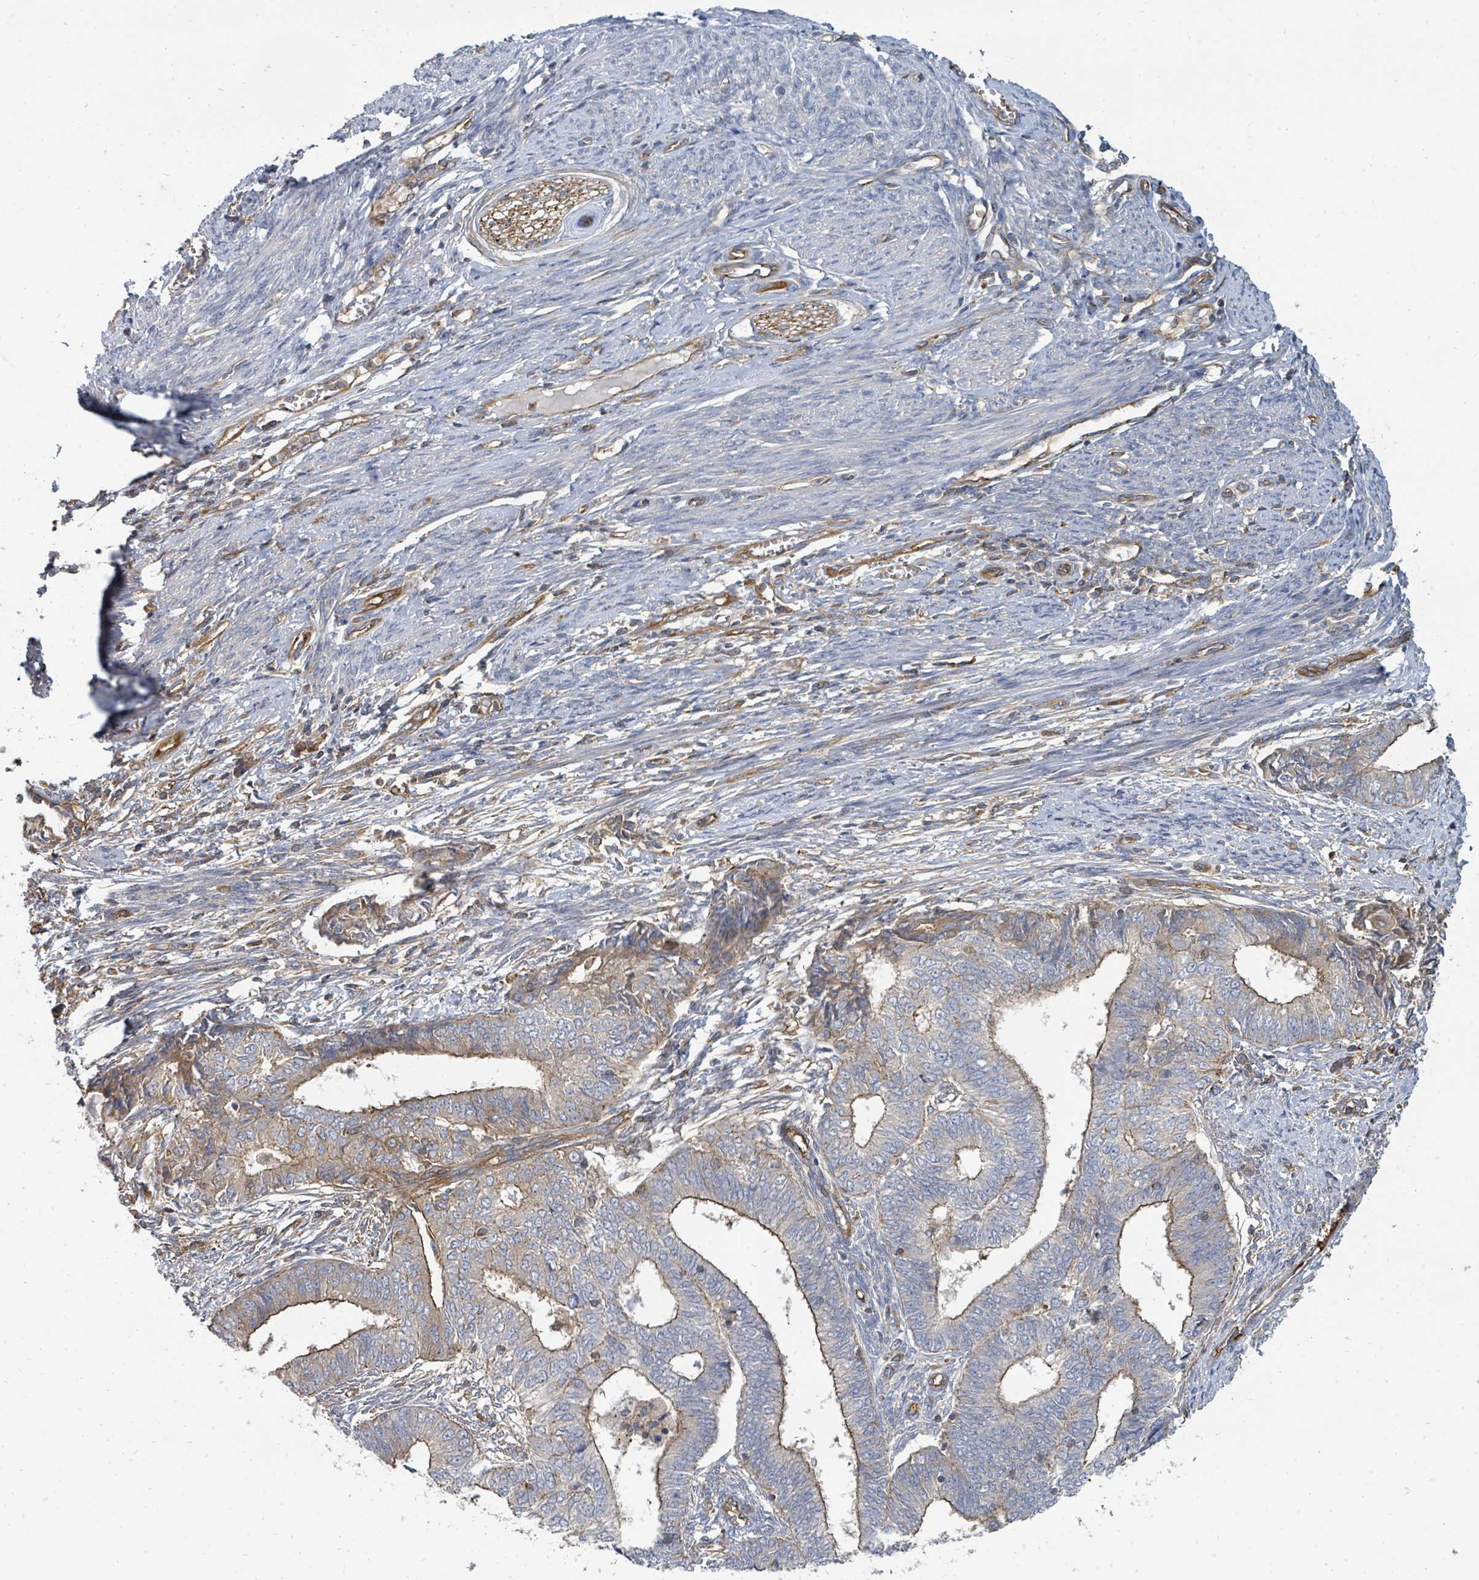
{"staining": {"intensity": "moderate", "quantity": "25%-75%", "location": "cytoplasmic/membranous"}, "tissue": "endometrial cancer", "cell_type": "Tumor cells", "image_type": "cancer", "snomed": [{"axis": "morphology", "description": "Adenocarcinoma, NOS"}, {"axis": "topography", "description": "Endometrium"}], "caption": "This image displays IHC staining of human endometrial adenocarcinoma, with medium moderate cytoplasmic/membranous expression in about 25%-75% of tumor cells.", "gene": "BOLA2B", "patient": {"sex": "female", "age": 62}}